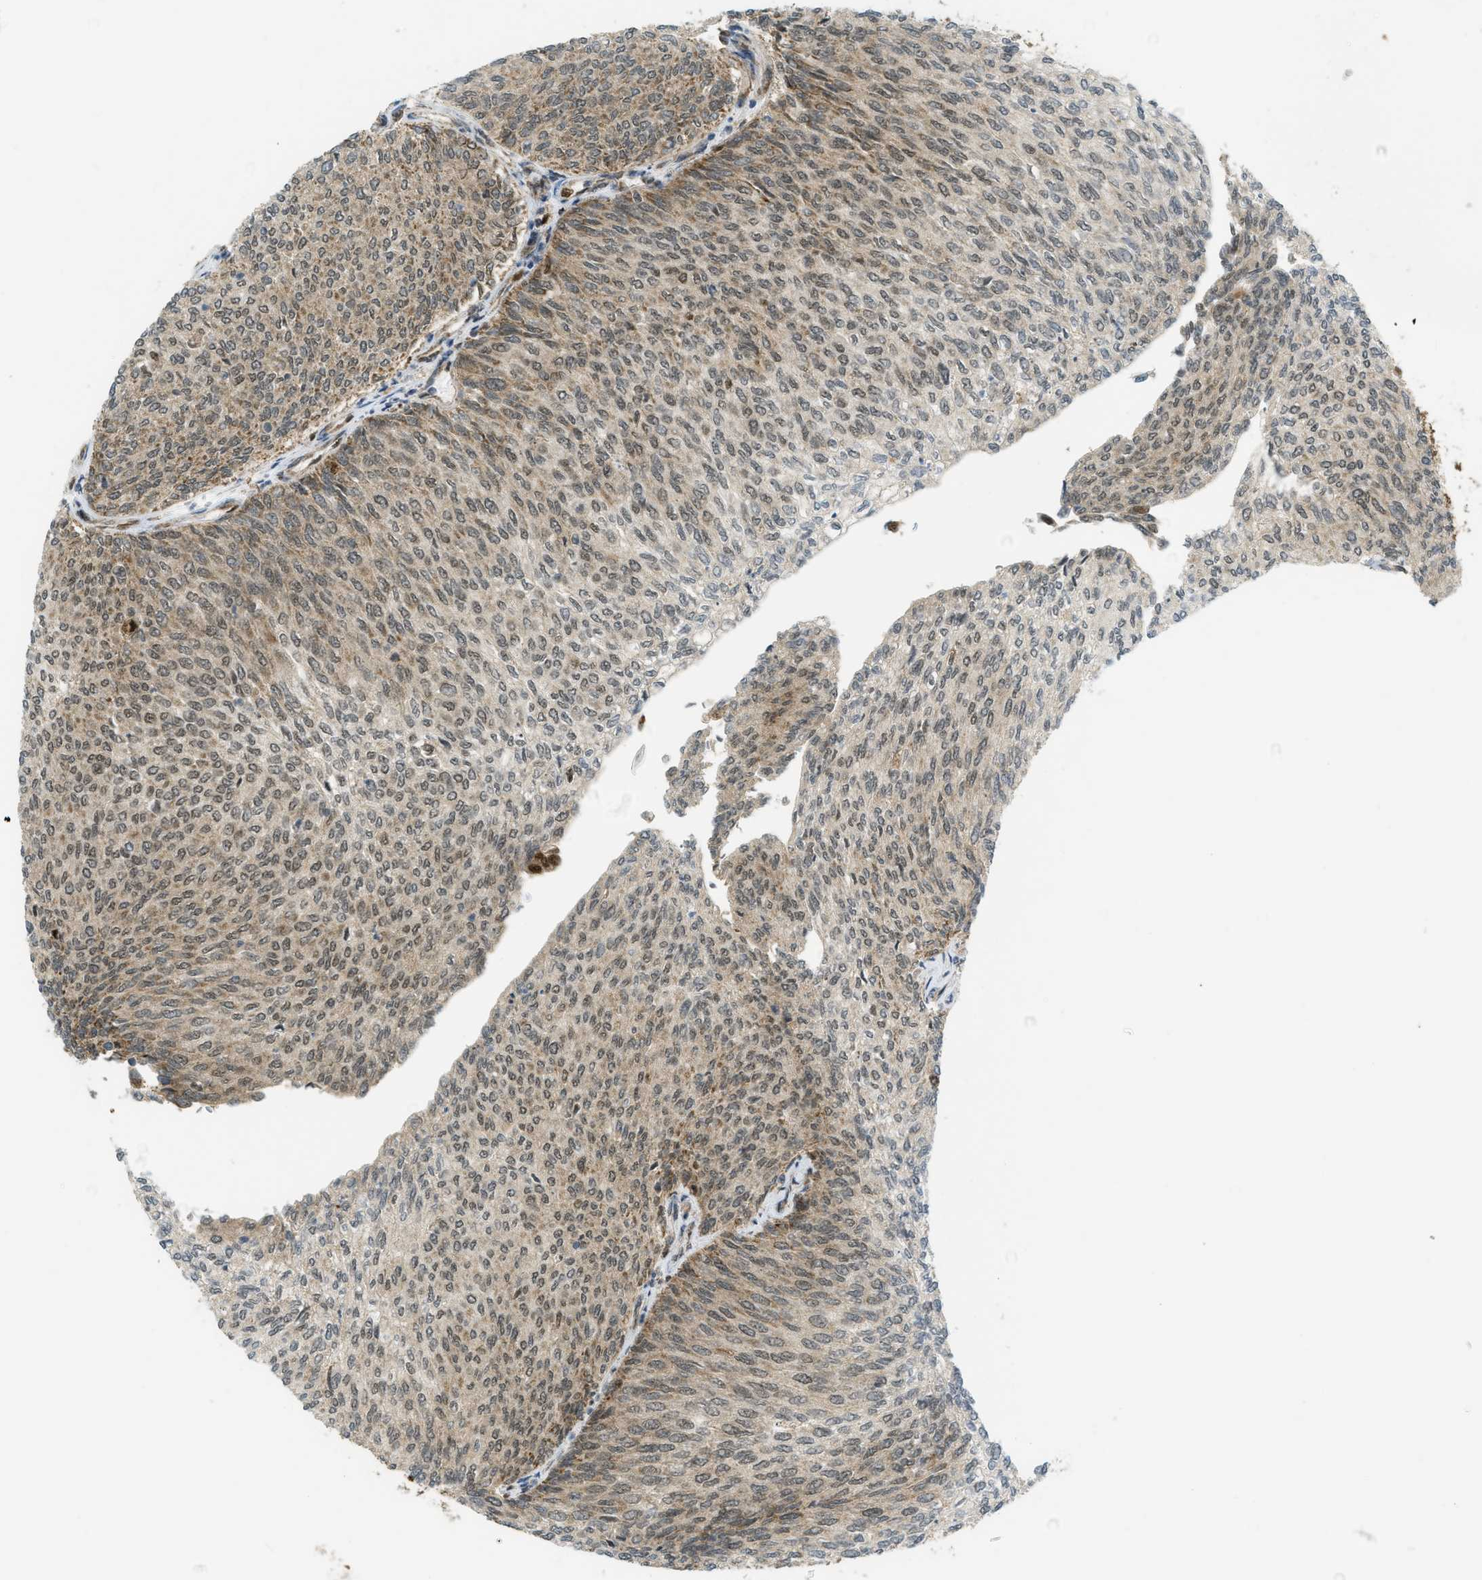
{"staining": {"intensity": "moderate", "quantity": ">75%", "location": "cytoplasmic/membranous,nuclear"}, "tissue": "urothelial cancer", "cell_type": "Tumor cells", "image_type": "cancer", "snomed": [{"axis": "morphology", "description": "Urothelial carcinoma, Low grade"}, {"axis": "topography", "description": "Urinary bladder"}], "caption": "Approximately >75% of tumor cells in urothelial carcinoma (low-grade) display moderate cytoplasmic/membranous and nuclear protein expression as visualized by brown immunohistochemical staining.", "gene": "TNPO1", "patient": {"sex": "female", "age": 79}}